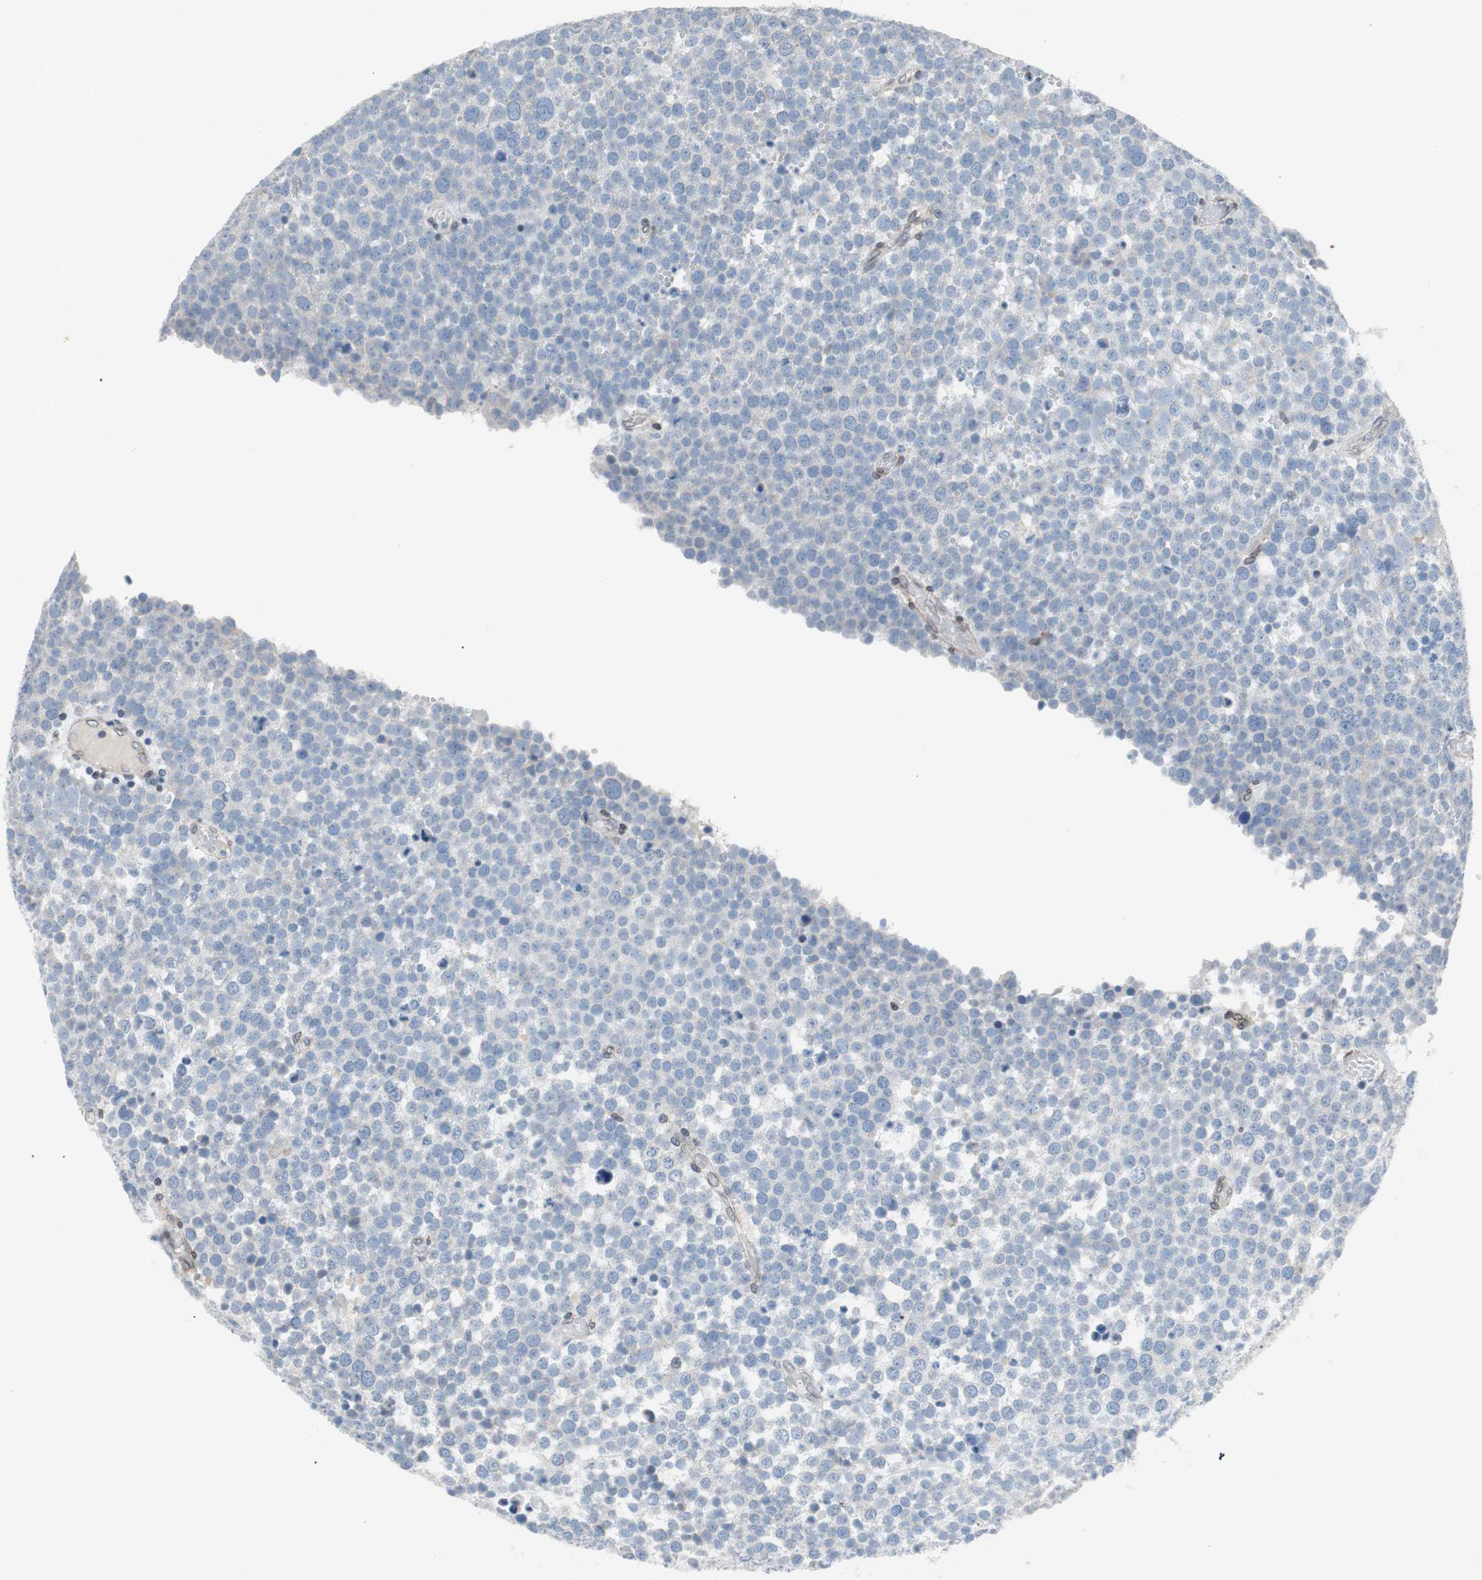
{"staining": {"intensity": "negative", "quantity": "none", "location": "none"}, "tissue": "testis cancer", "cell_type": "Tumor cells", "image_type": "cancer", "snomed": [{"axis": "morphology", "description": "Seminoma, NOS"}, {"axis": "topography", "description": "Testis"}], "caption": "DAB (3,3'-diaminobenzidine) immunohistochemical staining of testis cancer (seminoma) shows no significant expression in tumor cells.", "gene": "ARNT2", "patient": {"sex": "male", "age": 71}}